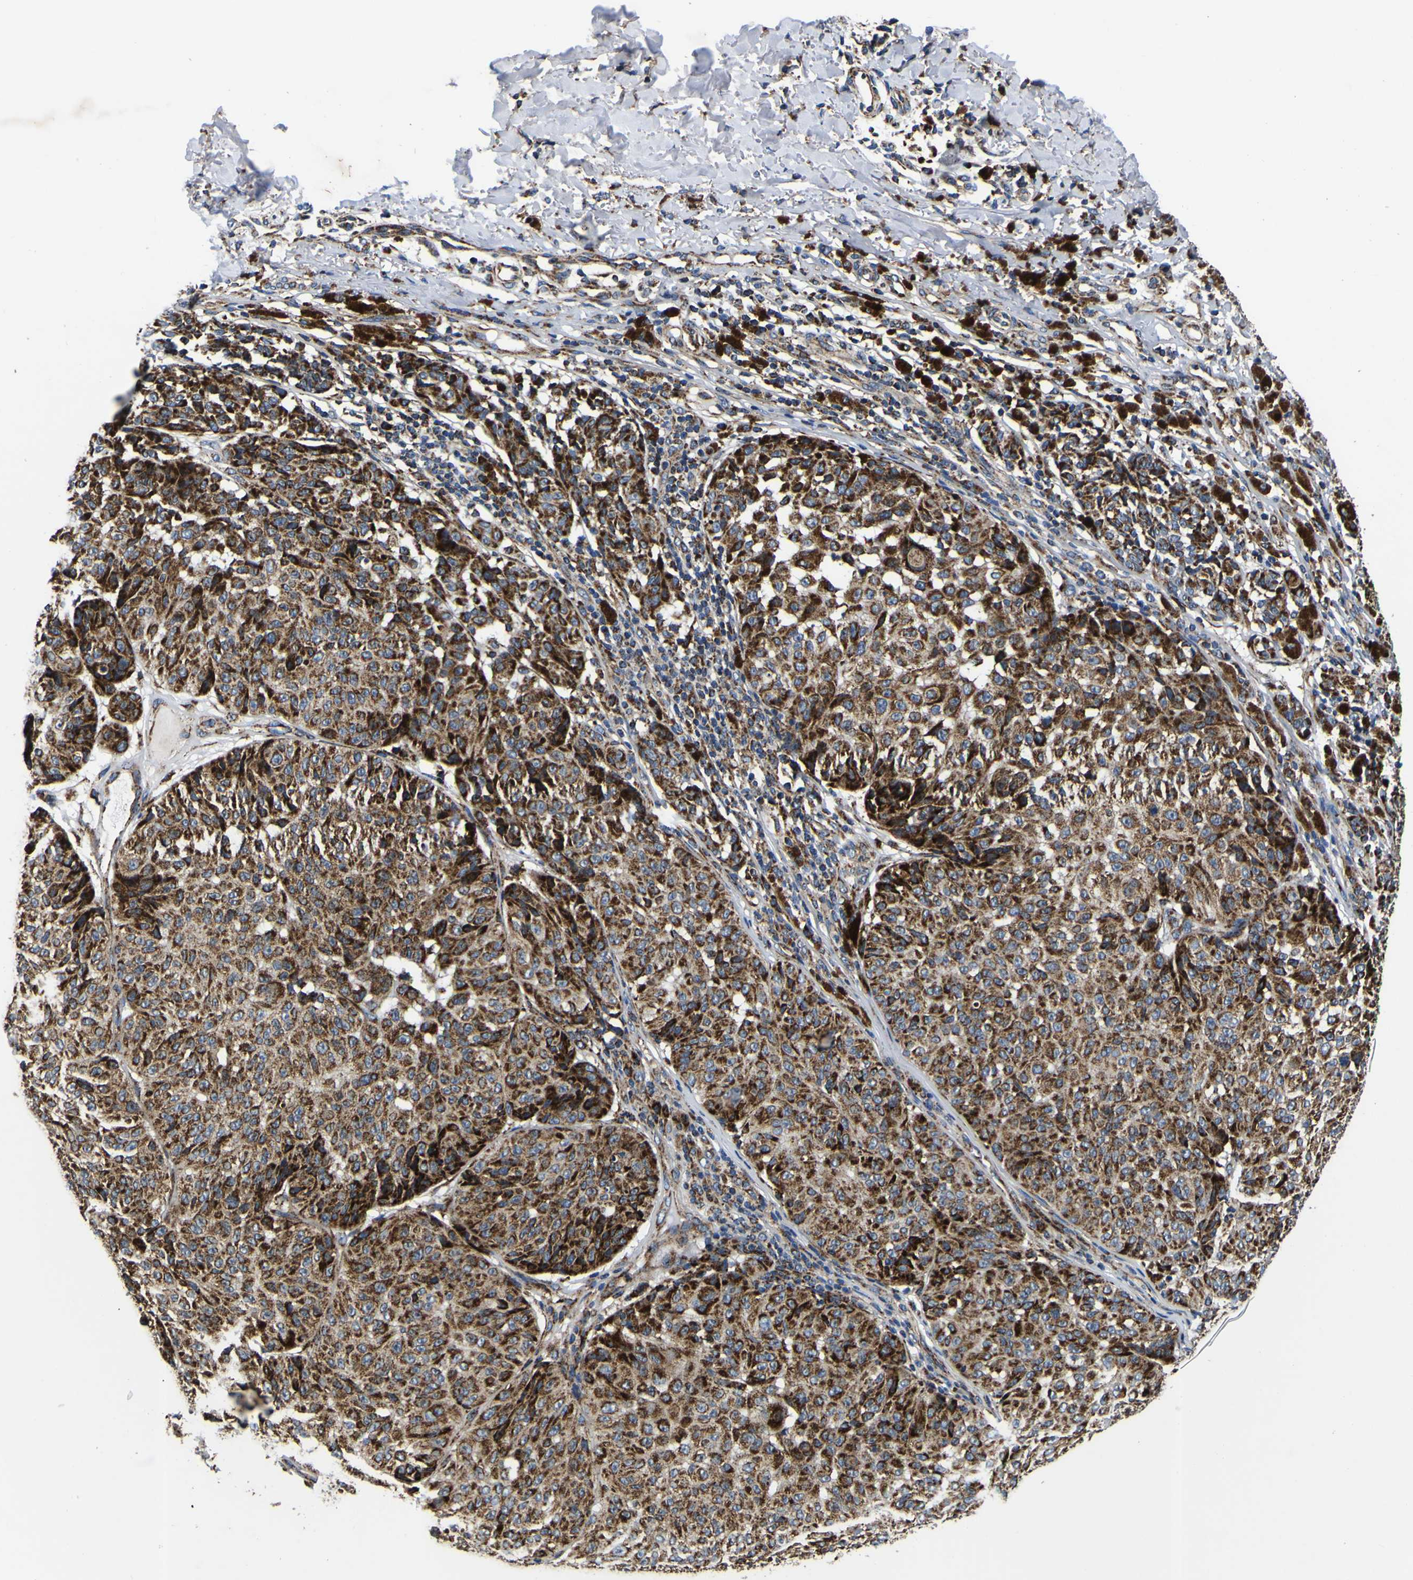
{"staining": {"intensity": "strong", "quantity": ">75%", "location": "cytoplasmic/membranous"}, "tissue": "melanoma", "cell_type": "Tumor cells", "image_type": "cancer", "snomed": [{"axis": "morphology", "description": "Malignant melanoma, NOS"}, {"axis": "topography", "description": "Skin"}], "caption": "Immunohistochemistry staining of melanoma, which reveals high levels of strong cytoplasmic/membranous positivity in about >75% of tumor cells indicating strong cytoplasmic/membranous protein expression. The staining was performed using DAB (3,3'-diaminobenzidine) (brown) for protein detection and nuclei were counterstained in hematoxylin (blue).", "gene": "PTRH2", "patient": {"sex": "female", "age": 46}}